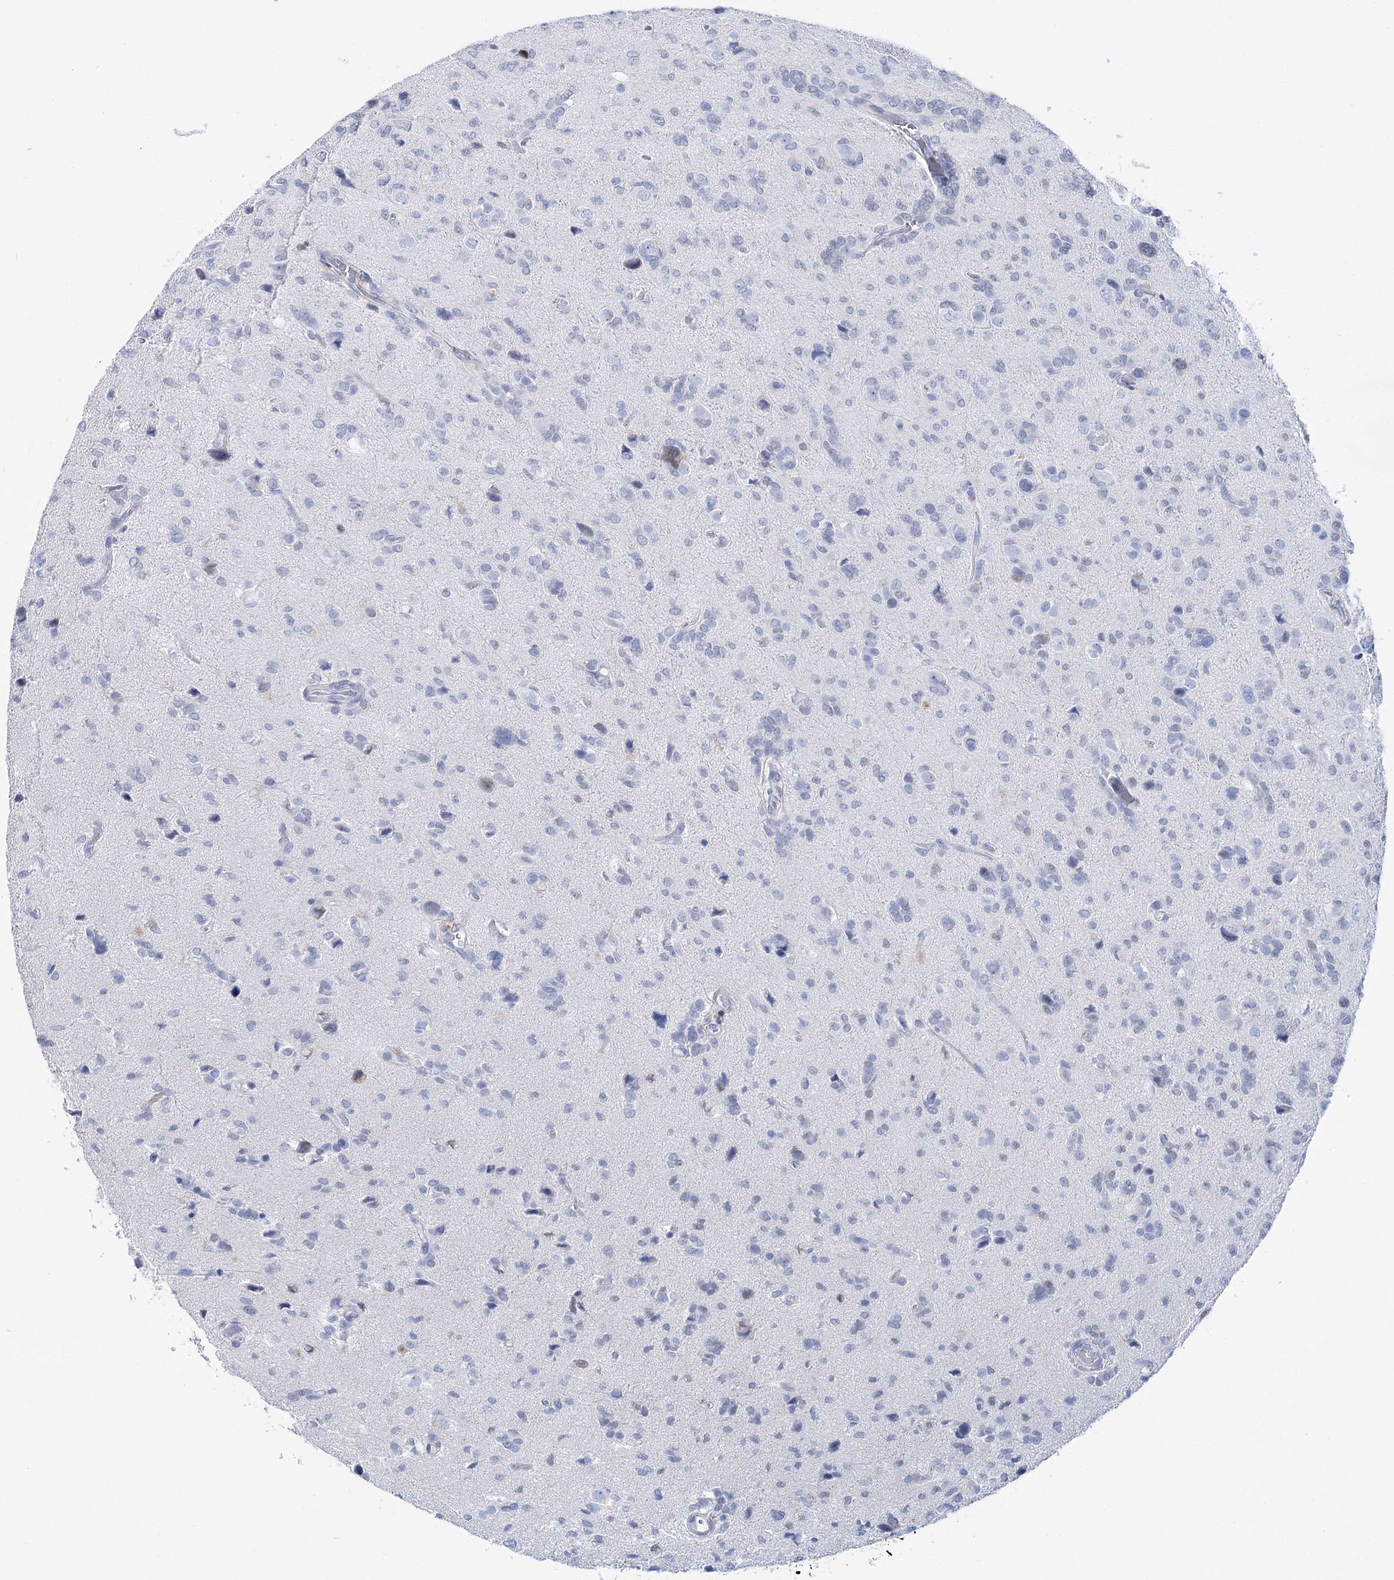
{"staining": {"intensity": "negative", "quantity": "none", "location": "none"}, "tissue": "glioma", "cell_type": "Tumor cells", "image_type": "cancer", "snomed": [{"axis": "morphology", "description": "Glioma, malignant, High grade"}, {"axis": "topography", "description": "Brain"}], "caption": "Human malignant high-grade glioma stained for a protein using immunohistochemistry (IHC) exhibits no staining in tumor cells.", "gene": "UGDH", "patient": {"sex": "female", "age": 59}}